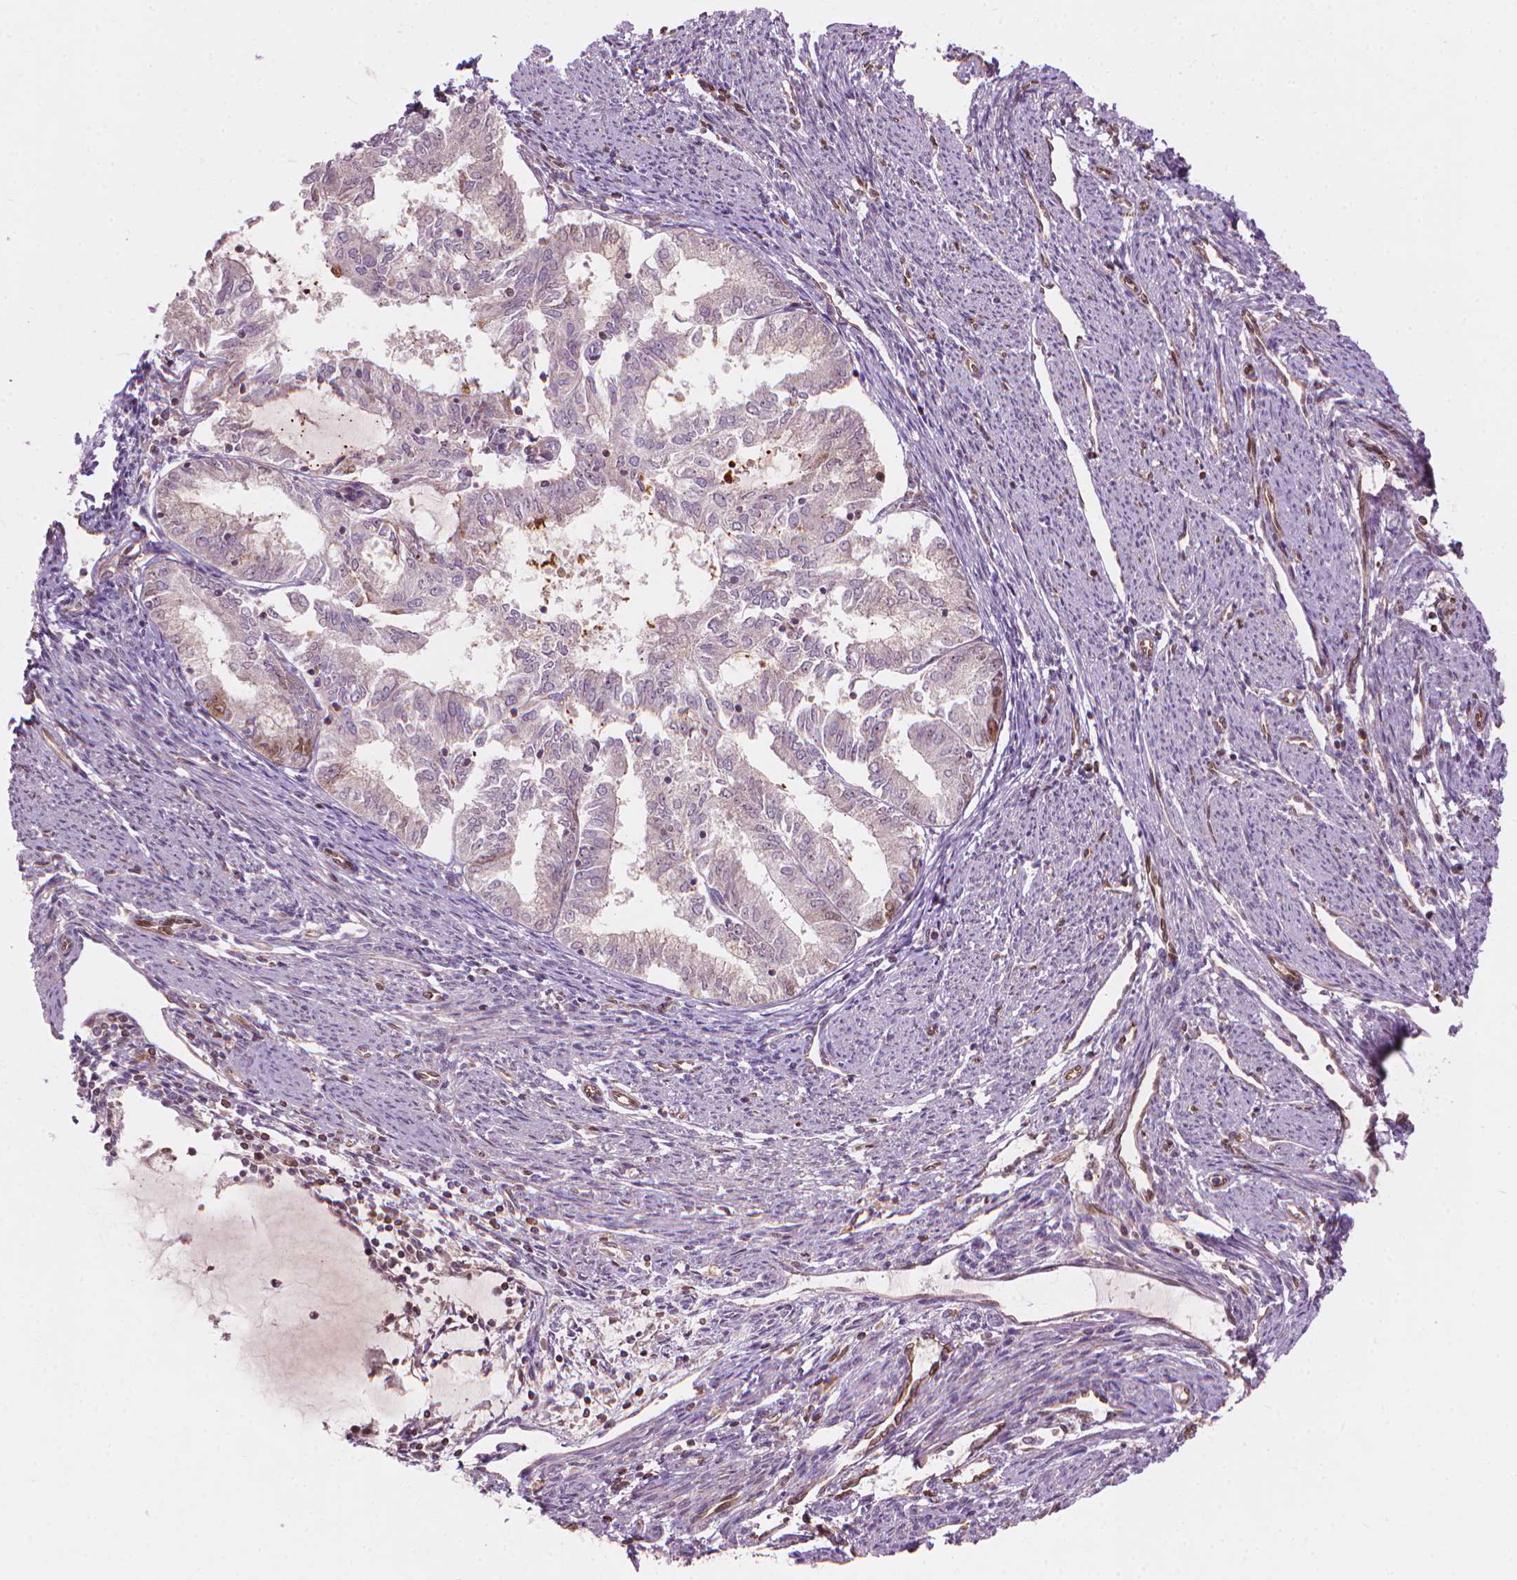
{"staining": {"intensity": "negative", "quantity": "none", "location": "none"}, "tissue": "endometrial cancer", "cell_type": "Tumor cells", "image_type": "cancer", "snomed": [{"axis": "morphology", "description": "Adenocarcinoma, NOS"}, {"axis": "topography", "description": "Endometrium"}], "caption": "Immunohistochemistry (IHC) of human adenocarcinoma (endometrial) displays no staining in tumor cells. The staining was performed using DAB to visualize the protein expression in brown, while the nuclei were stained in blue with hematoxylin (Magnification: 20x).", "gene": "SMC2", "patient": {"sex": "female", "age": 79}}